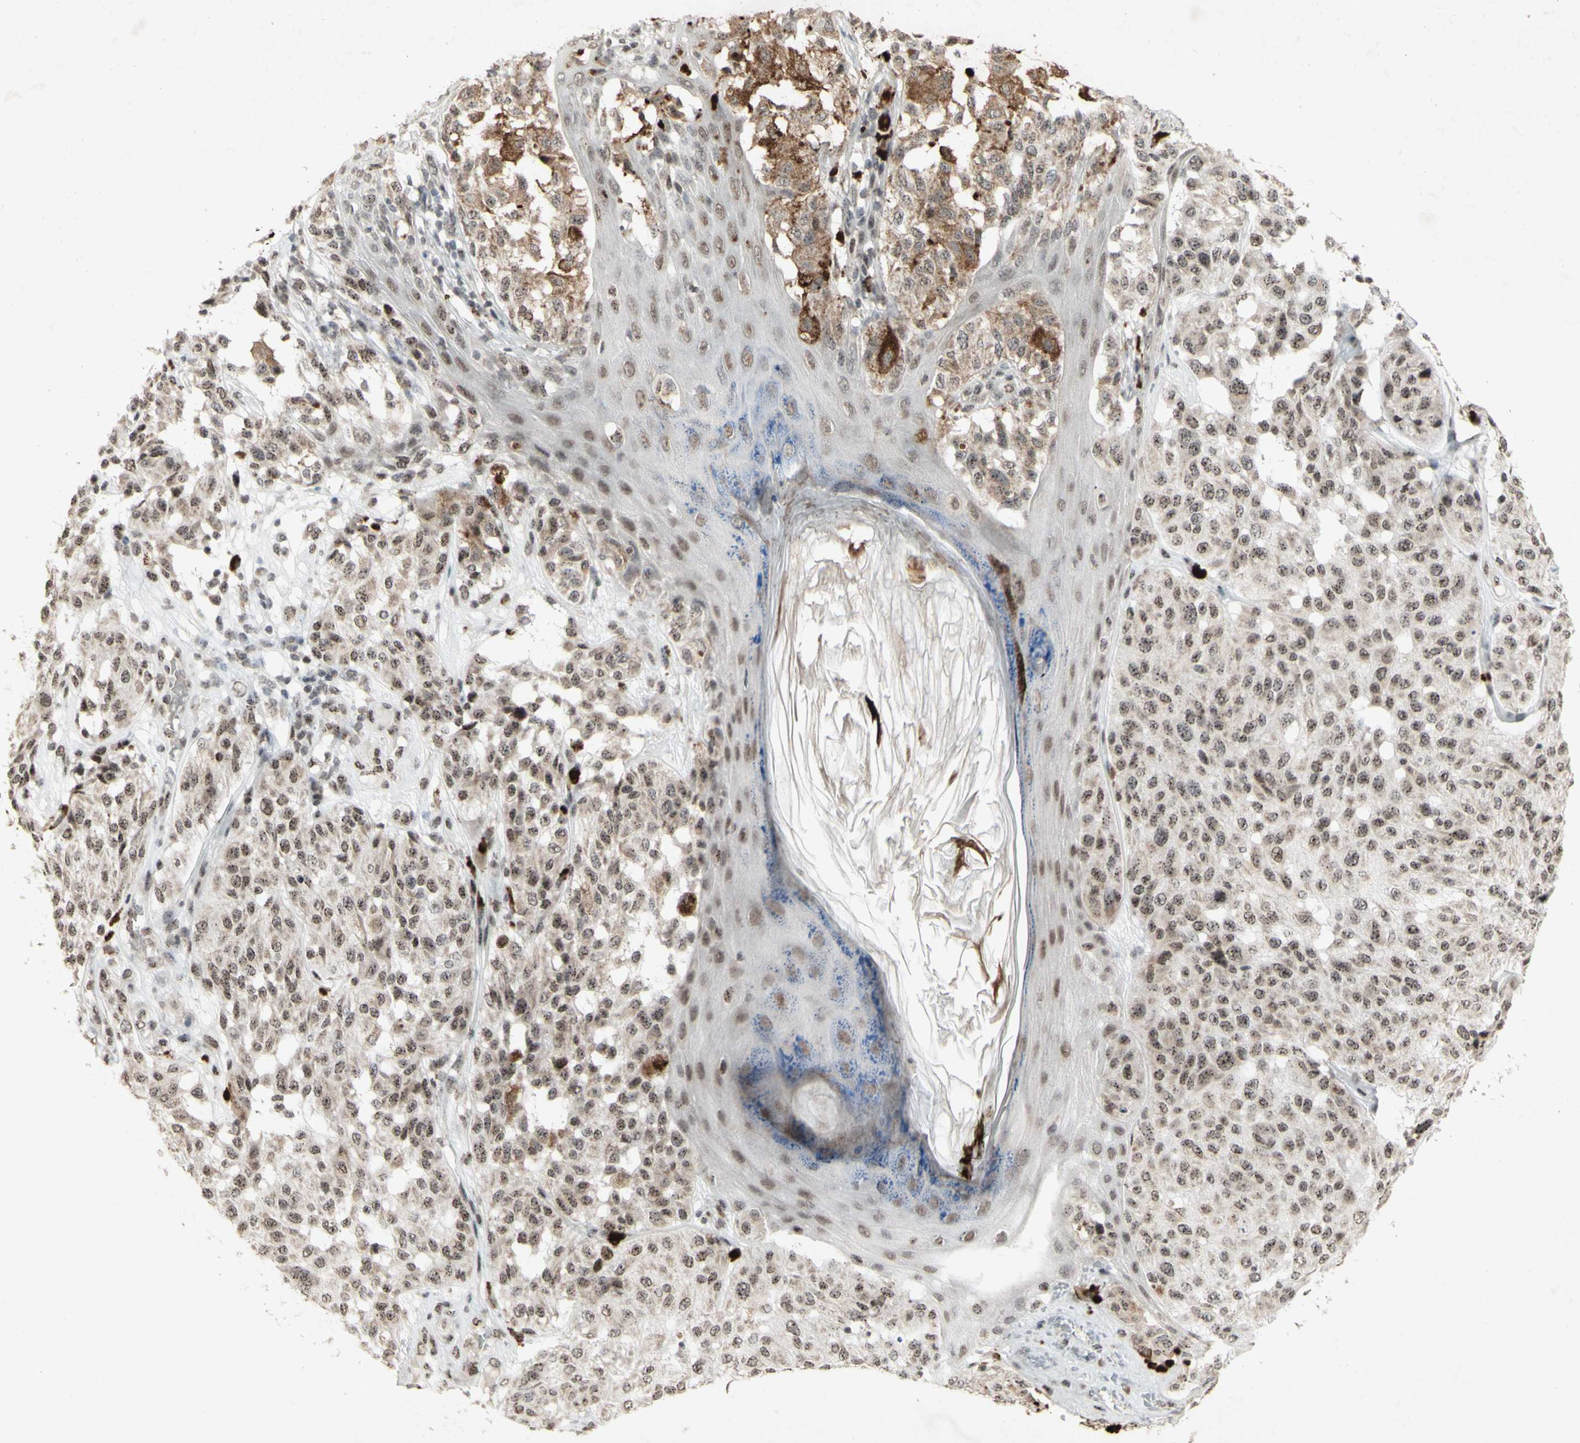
{"staining": {"intensity": "moderate", "quantity": ">75%", "location": "nuclear"}, "tissue": "melanoma", "cell_type": "Tumor cells", "image_type": "cancer", "snomed": [{"axis": "morphology", "description": "Malignant melanoma, NOS"}, {"axis": "topography", "description": "Skin"}], "caption": "Immunohistochemical staining of malignant melanoma demonstrates medium levels of moderate nuclear protein expression in approximately >75% of tumor cells.", "gene": "CENPB", "patient": {"sex": "female", "age": 46}}